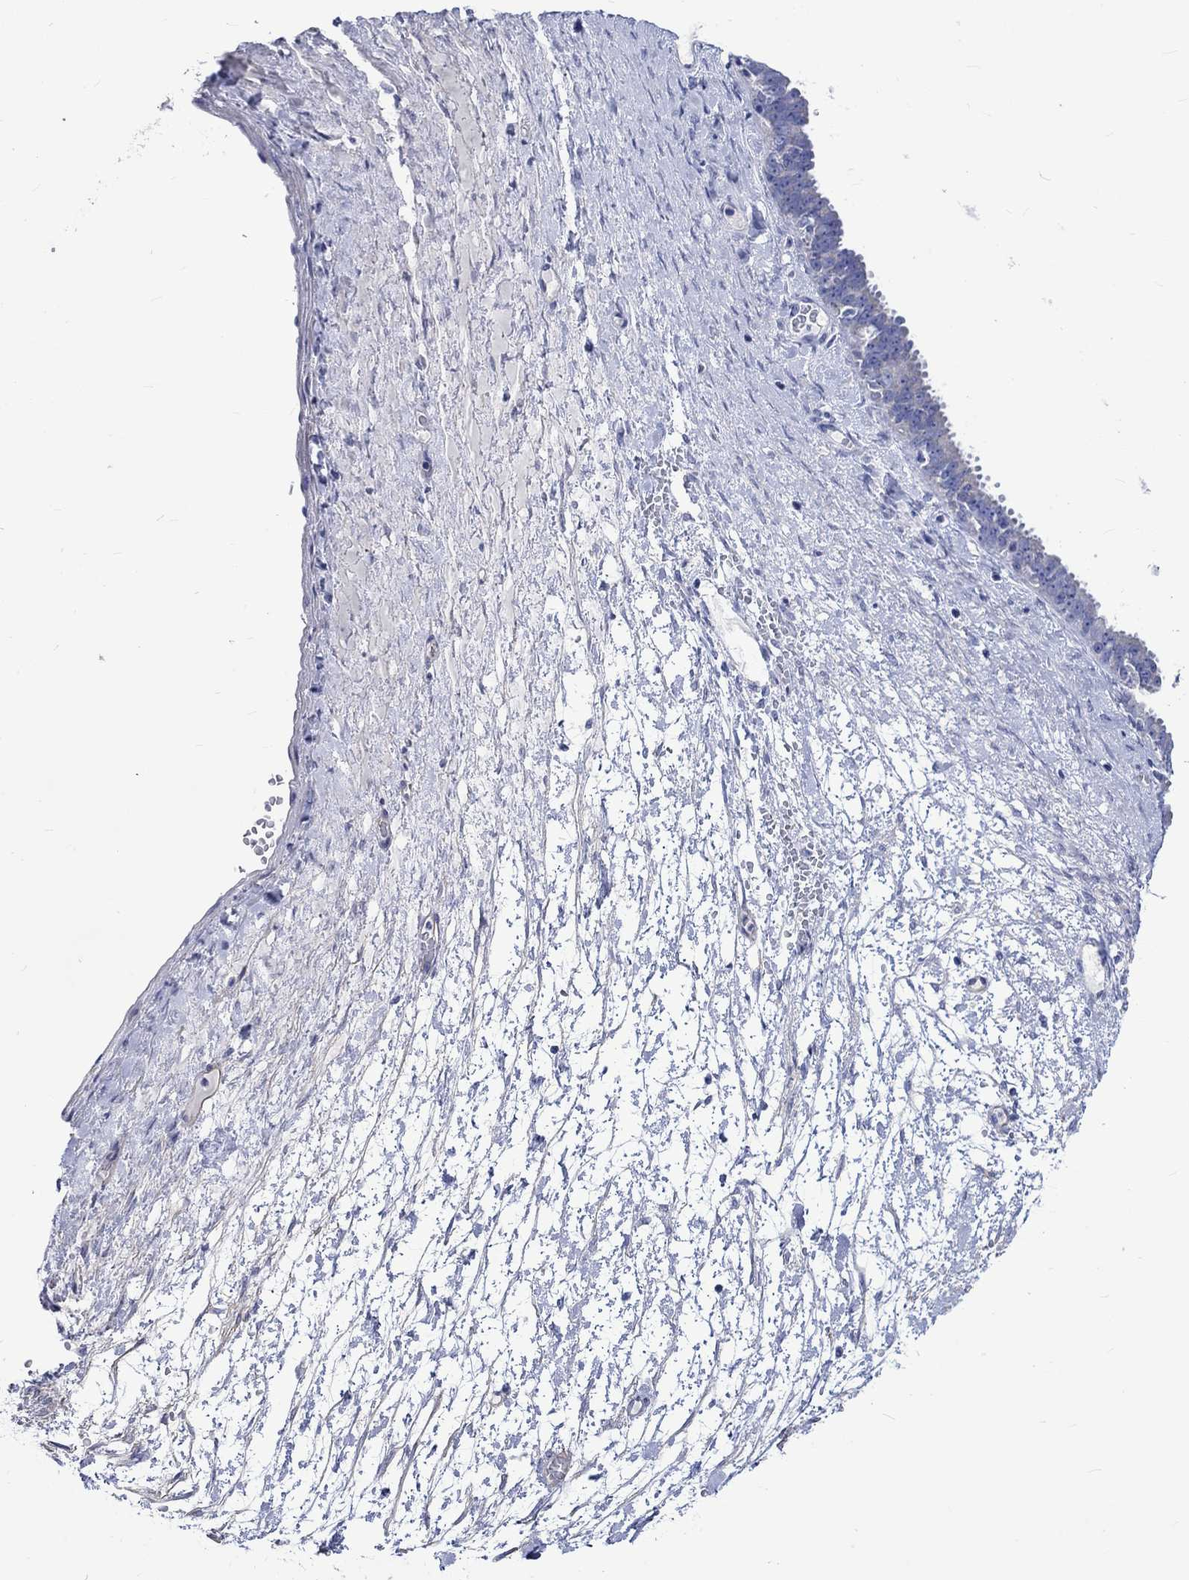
{"staining": {"intensity": "negative", "quantity": "none", "location": "none"}, "tissue": "ovarian cancer", "cell_type": "Tumor cells", "image_type": "cancer", "snomed": [{"axis": "morphology", "description": "Cystadenocarcinoma, serous, NOS"}, {"axis": "topography", "description": "Ovary"}], "caption": "DAB immunohistochemical staining of serous cystadenocarcinoma (ovarian) exhibits no significant staining in tumor cells.", "gene": "CPLX2", "patient": {"sex": "female", "age": 71}}